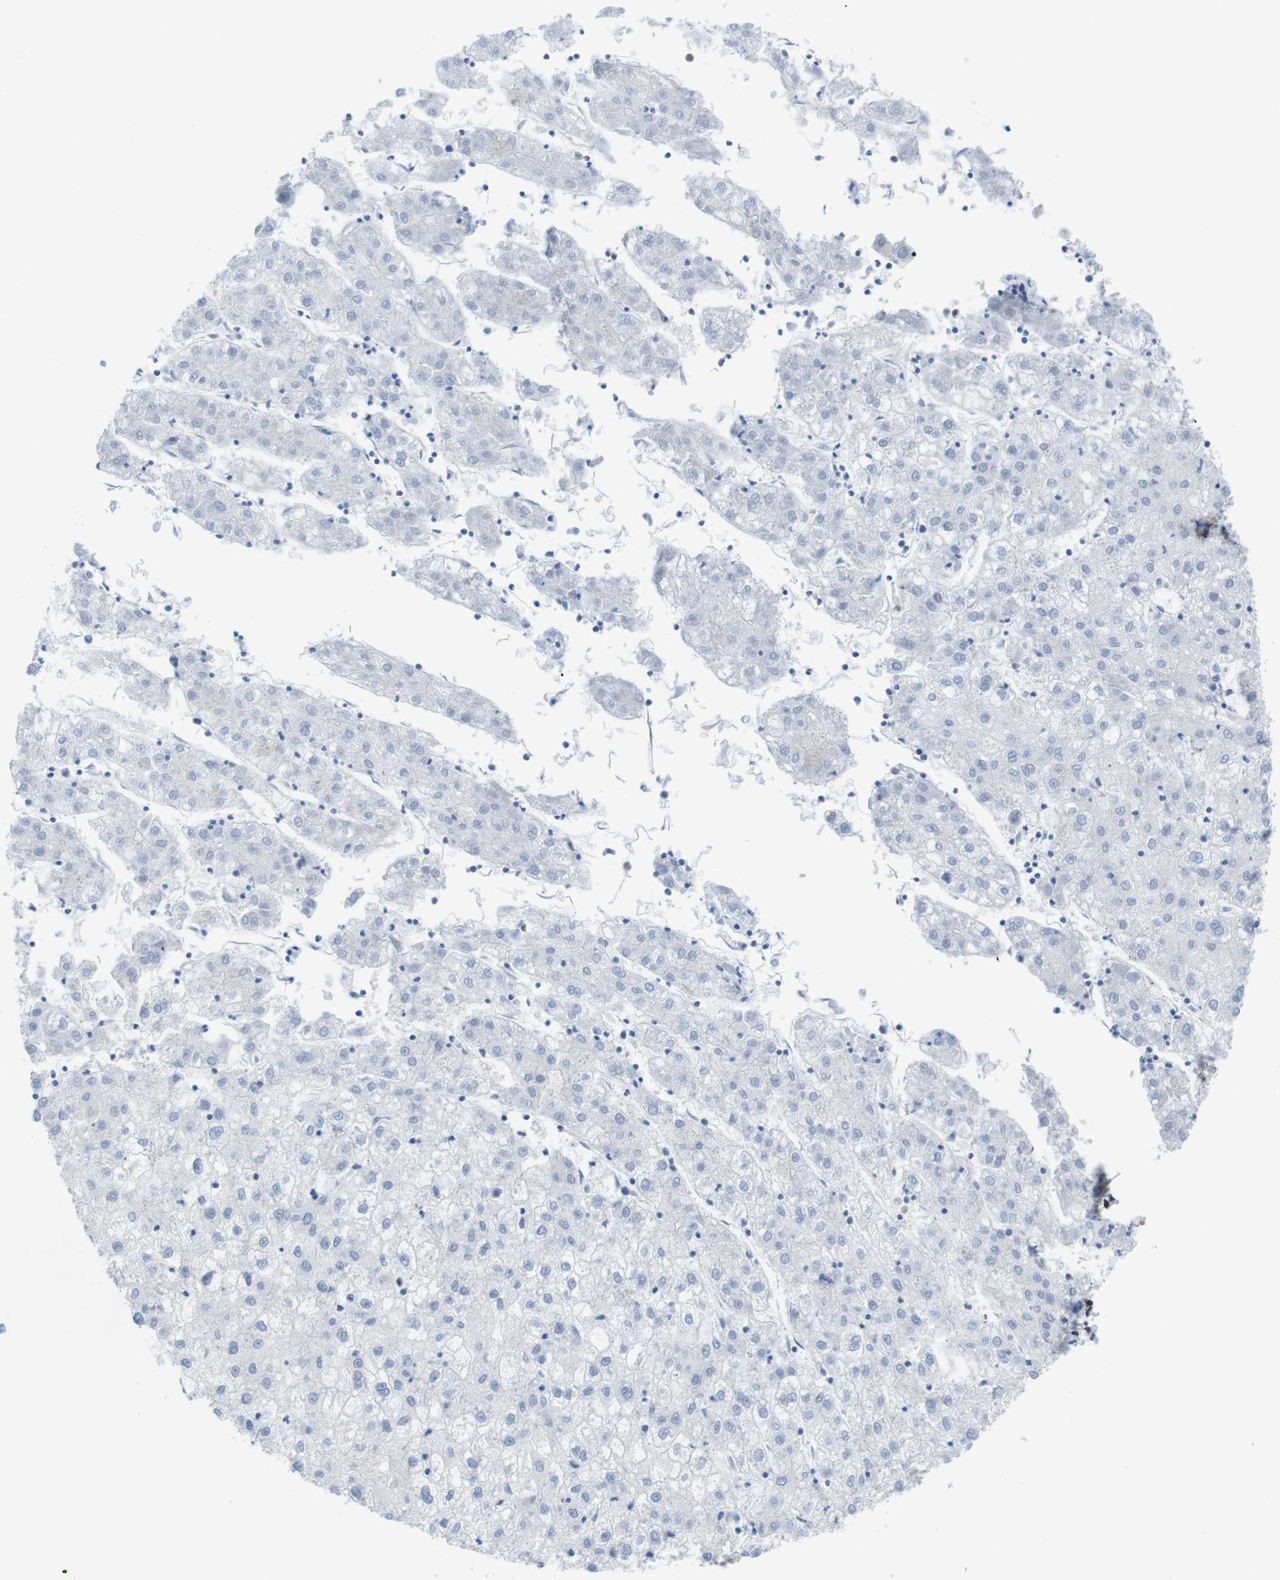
{"staining": {"intensity": "negative", "quantity": "none", "location": "none"}, "tissue": "liver cancer", "cell_type": "Tumor cells", "image_type": "cancer", "snomed": [{"axis": "morphology", "description": "Carcinoma, Hepatocellular, NOS"}, {"axis": "topography", "description": "Liver"}], "caption": "Immunohistochemistry micrograph of human liver cancer stained for a protein (brown), which displays no staining in tumor cells.", "gene": "CD5", "patient": {"sex": "male", "age": 72}}